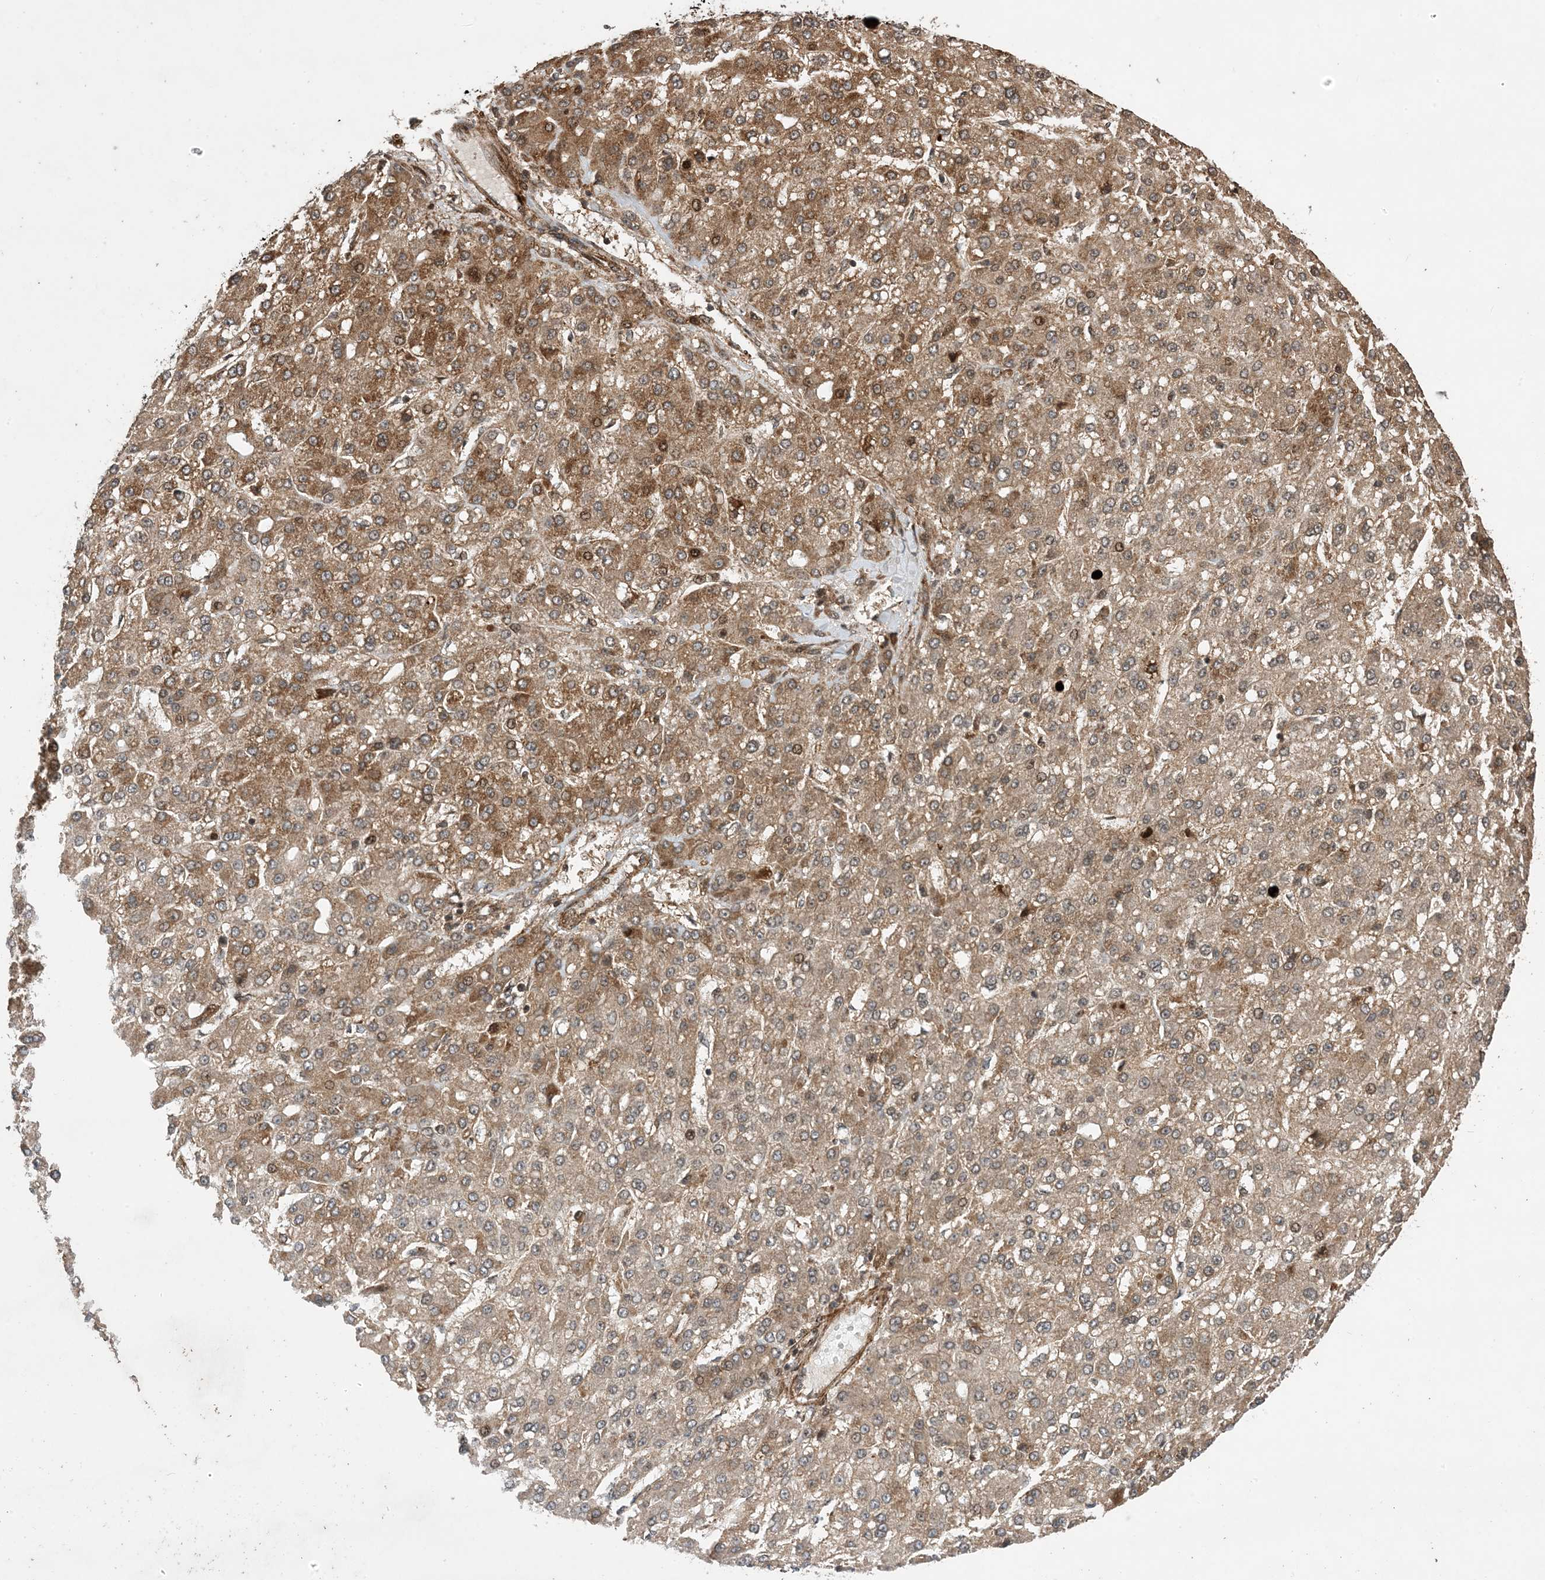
{"staining": {"intensity": "moderate", "quantity": ">75%", "location": "cytoplasmic/membranous"}, "tissue": "liver cancer", "cell_type": "Tumor cells", "image_type": "cancer", "snomed": [{"axis": "morphology", "description": "Carcinoma, Hepatocellular, NOS"}, {"axis": "topography", "description": "Liver"}], "caption": "An image showing moderate cytoplasmic/membranous staining in approximately >75% of tumor cells in liver cancer, as visualized by brown immunohistochemical staining.", "gene": "ZNF511", "patient": {"sex": "male", "age": 67}}